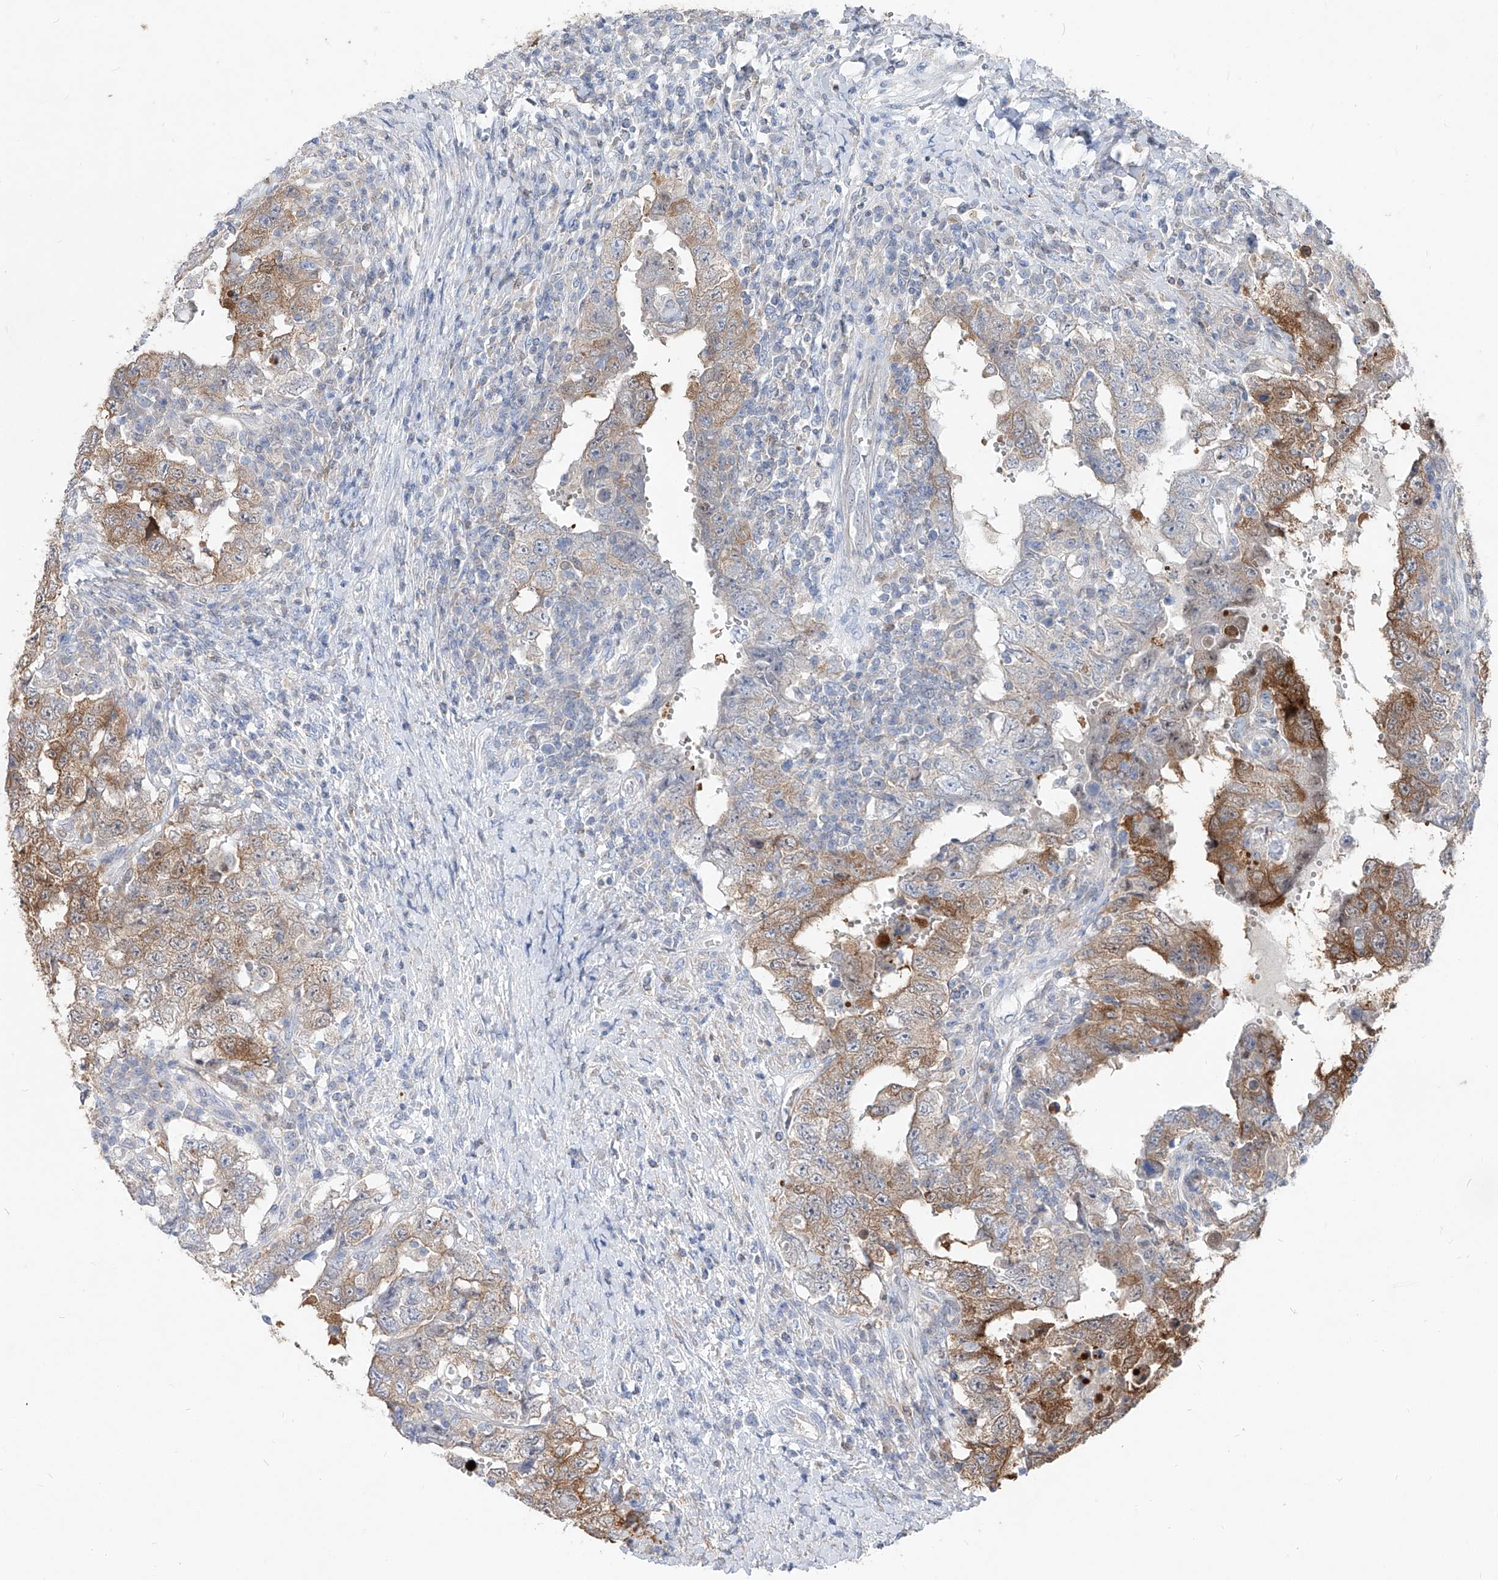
{"staining": {"intensity": "moderate", "quantity": ">75%", "location": "cytoplasmic/membranous"}, "tissue": "testis cancer", "cell_type": "Tumor cells", "image_type": "cancer", "snomed": [{"axis": "morphology", "description": "Carcinoma, Embryonal, NOS"}, {"axis": "topography", "description": "Testis"}], "caption": "Protein expression by IHC shows moderate cytoplasmic/membranous positivity in about >75% of tumor cells in testis cancer.", "gene": "UFL1", "patient": {"sex": "male", "age": 26}}